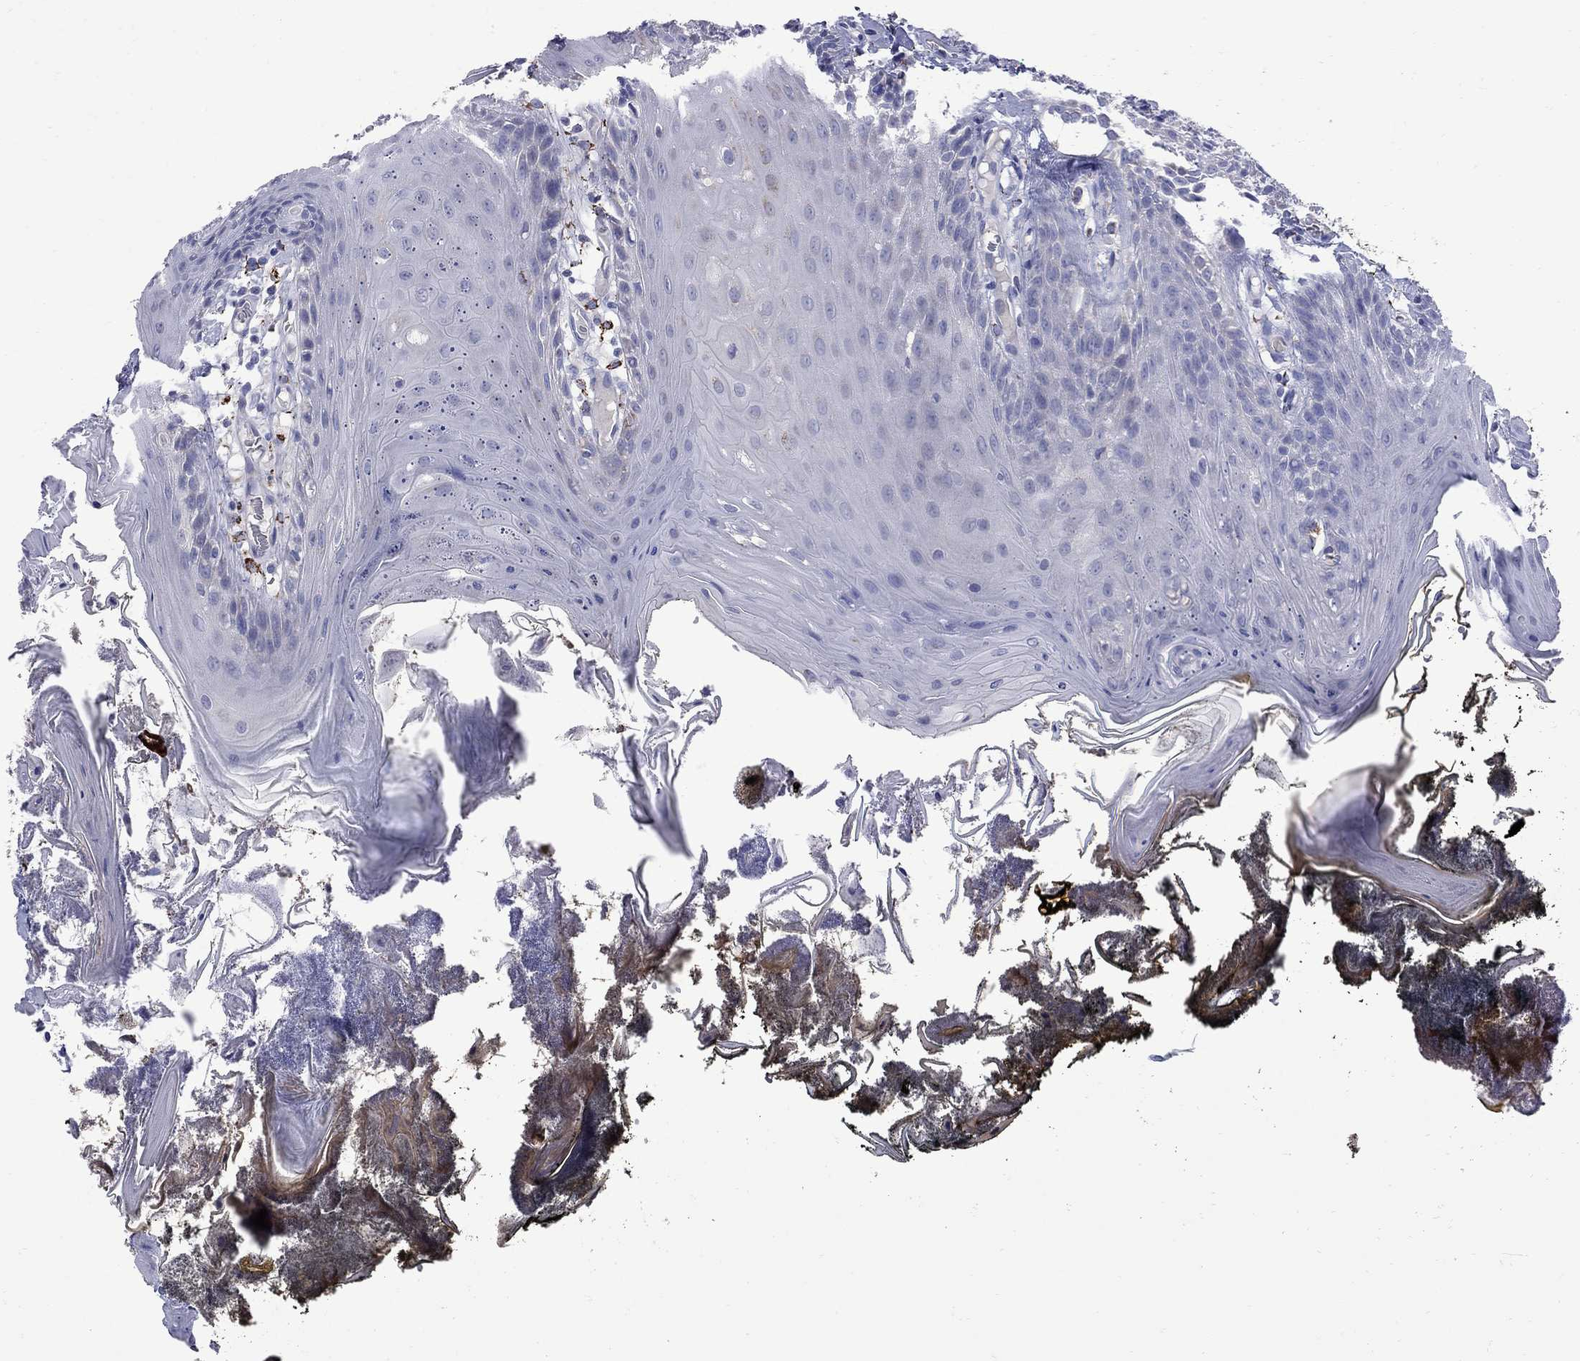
{"staining": {"intensity": "negative", "quantity": "none", "location": "none"}, "tissue": "oral mucosa", "cell_type": "Squamous epithelial cells", "image_type": "normal", "snomed": [{"axis": "morphology", "description": "Normal tissue, NOS"}, {"axis": "topography", "description": "Oral tissue"}], "caption": "Immunohistochemical staining of benign oral mucosa displays no significant staining in squamous epithelial cells. (Immunohistochemistry (ihc), brightfield microscopy, high magnification).", "gene": "SESTD1", "patient": {"sex": "male", "age": 9}}